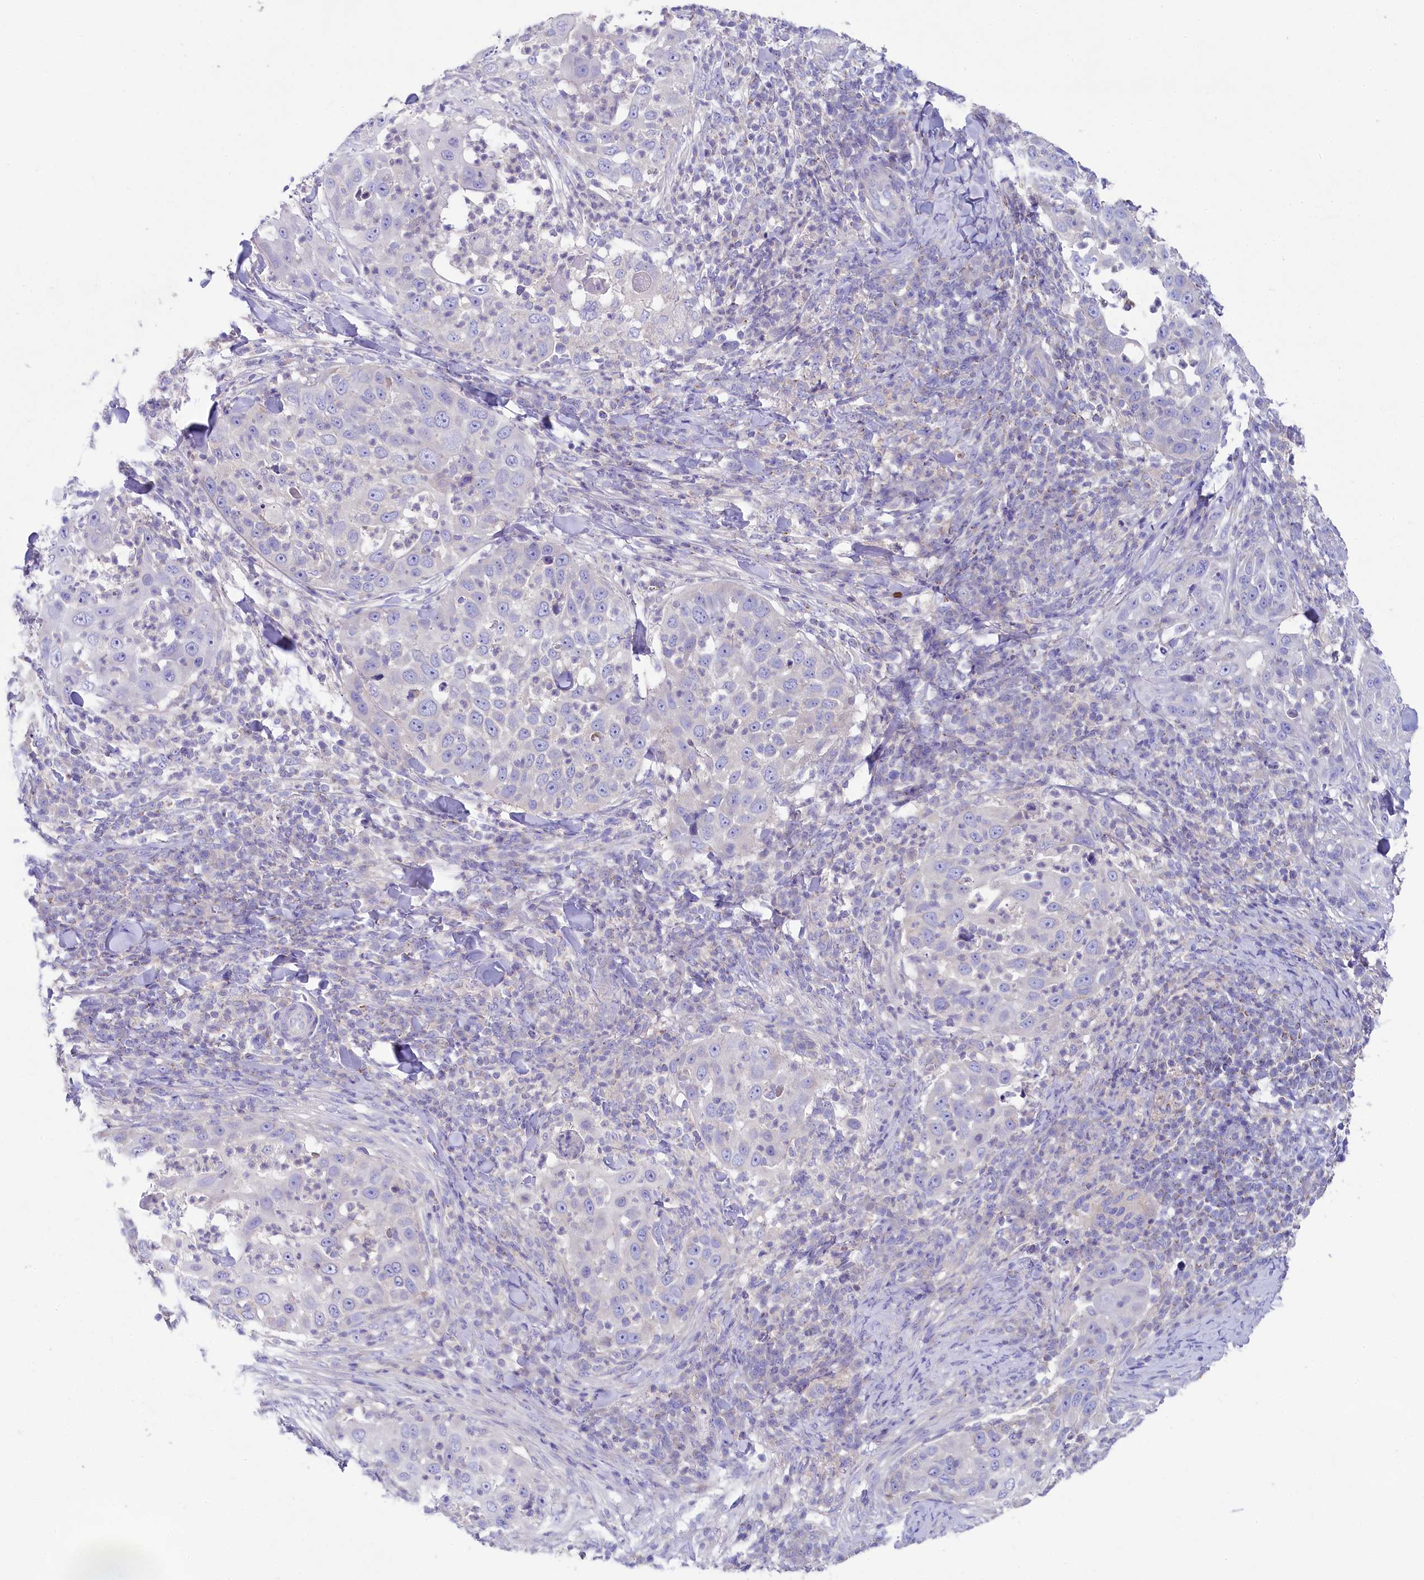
{"staining": {"intensity": "negative", "quantity": "none", "location": "none"}, "tissue": "skin cancer", "cell_type": "Tumor cells", "image_type": "cancer", "snomed": [{"axis": "morphology", "description": "Squamous cell carcinoma, NOS"}, {"axis": "topography", "description": "Skin"}], "caption": "An image of skin squamous cell carcinoma stained for a protein shows no brown staining in tumor cells.", "gene": "VPS26B", "patient": {"sex": "female", "age": 44}}